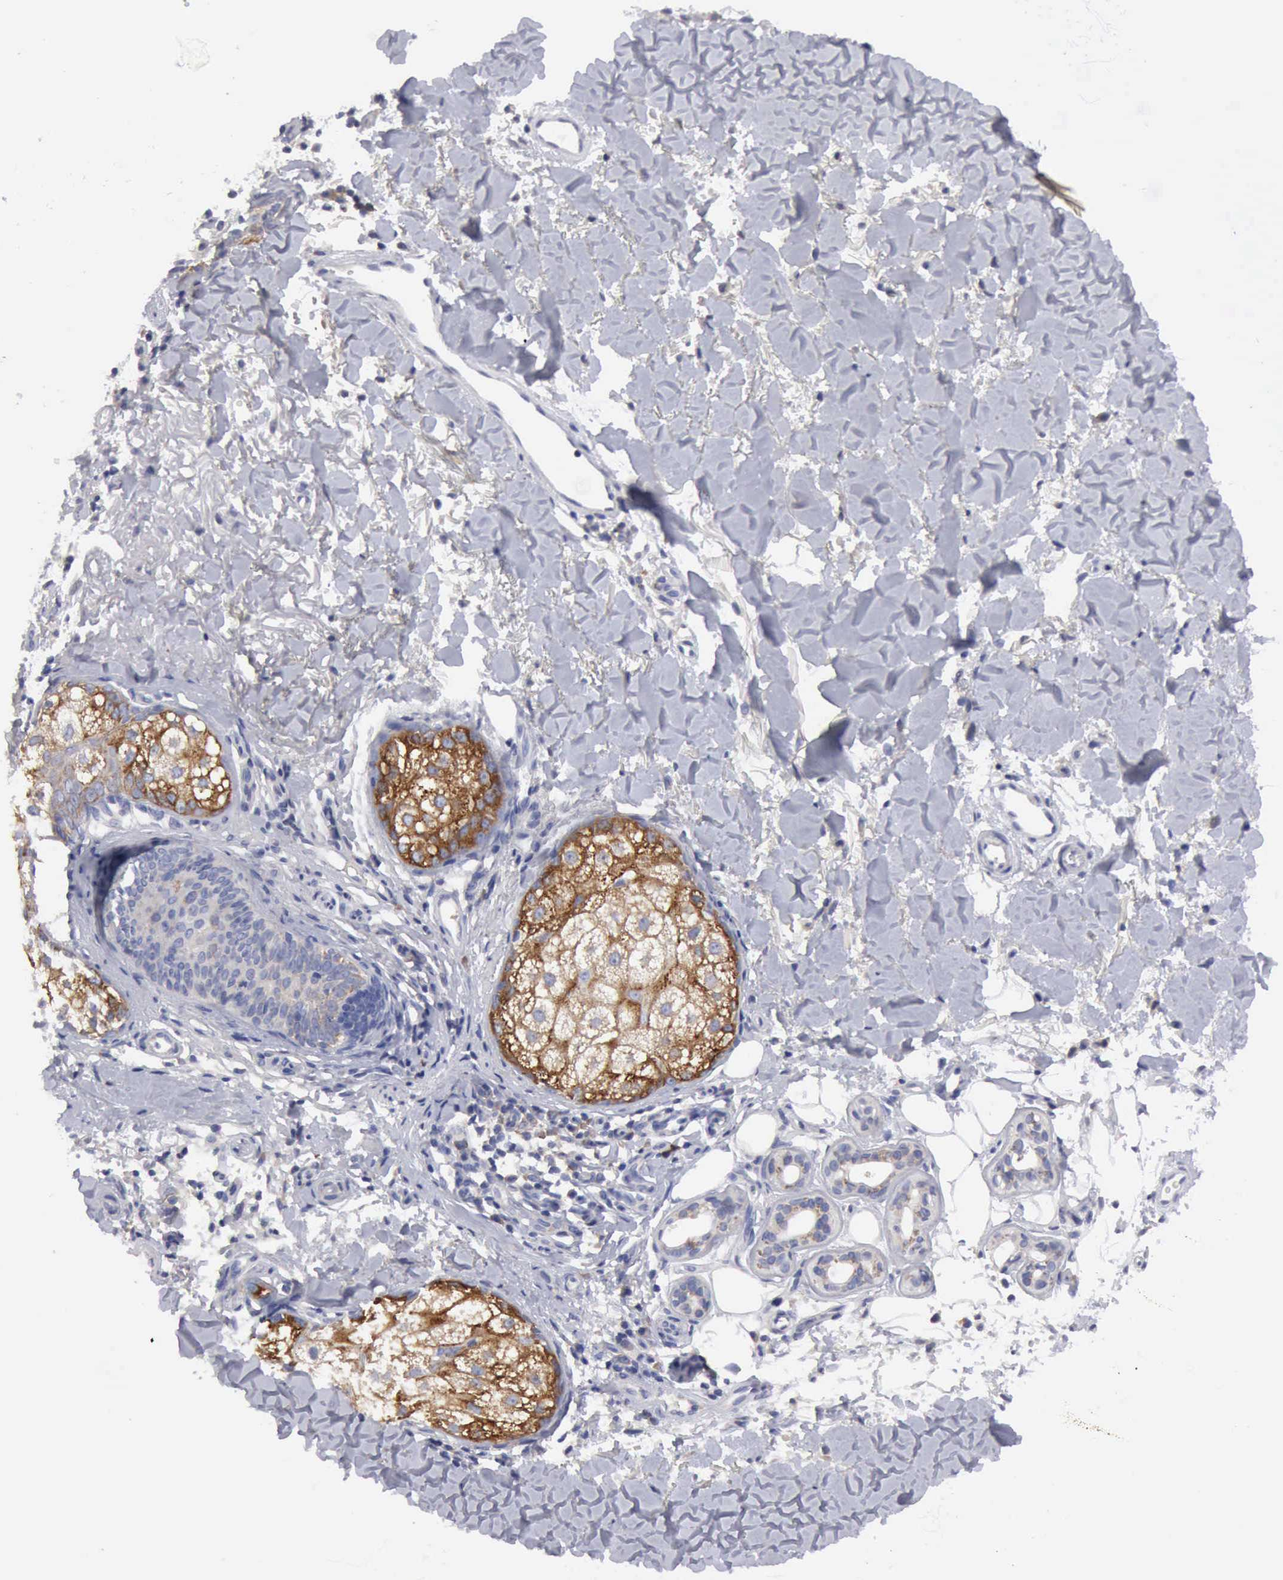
{"staining": {"intensity": "moderate", "quantity": "<25%", "location": "cytoplasmic/membranous"}, "tissue": "skin cancer", "cell_type": "Tumor cells", "image_type": "cancer", "snomed": [{"axis": "morphology", "description": "Basal cell carcinoma"}, {"axis": "topography", "description": "Skin"}], "caption": "Moderate cytoplasmic/membranous positivity is seen in approximately <25% of tumor cells in skin cancer (basal cell carcinoma). The protein of interest is shown in brown color, while the nuclei are stained blue.", "gene": "TXLNG", "patient": {"sex": "female", "age": 81}}